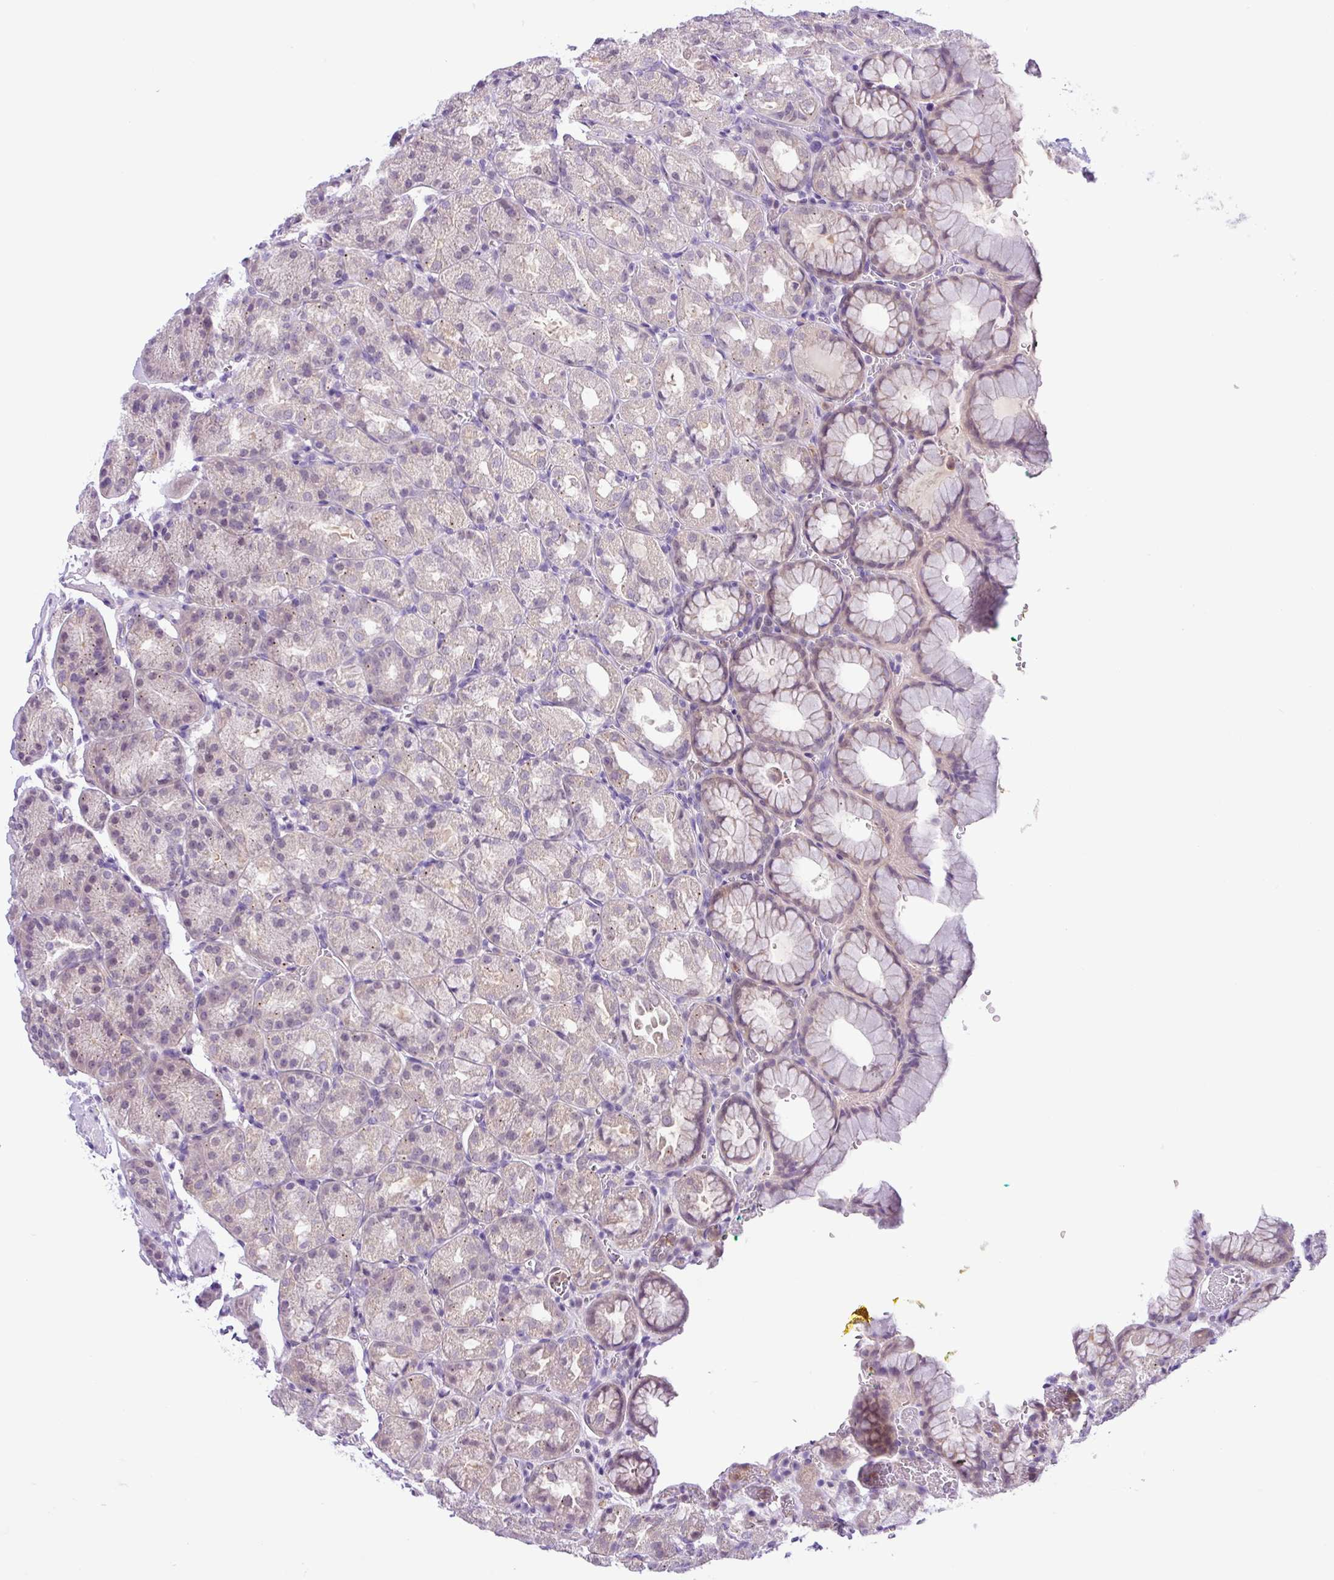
{"staining": {"intensity": "moderate", "quantity": "<25%", "location": "cytoplasmic/membranous"}, "tissue": "stomach", "cell_type": "Glandular cells", "image_type": "normal", "snomed": [{"axis": "morphology", "description": "Normal tissue, NOS"}, {"axis": "topography", "description": "Stomach, upper"}], "caption": "DAB (3,3'-diaminobenzidine) immunohistochemical staining of unremarkable stomach shows moderate cytoplasmic/membranous protein staining in approximately <25% of glandular cells. Ihc stains the protein in brown and the nuclei are stained blue.", "gene": "TONSL", "patient": {"sex": "female", "age": 81}}